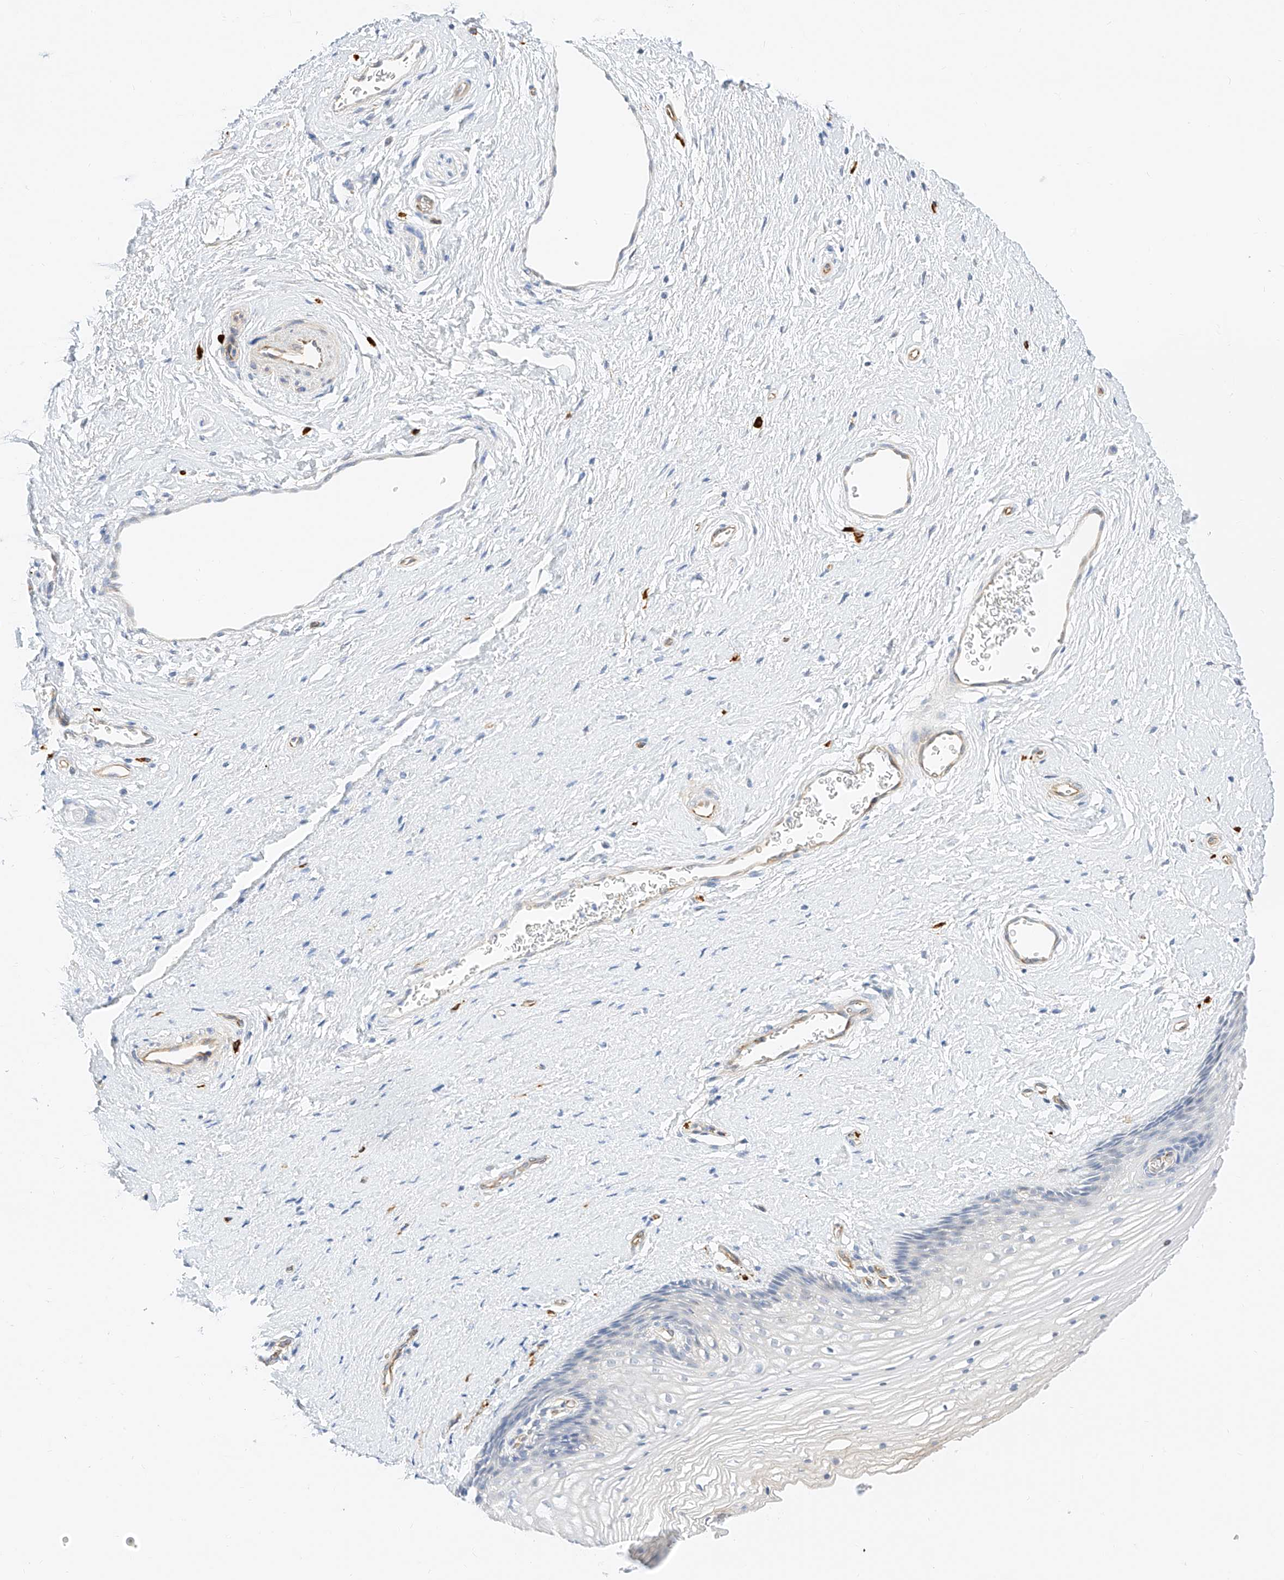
{"staining": {"intensity": "negative", "quantity": "none", "location": "none"}, "tissue": "vagina", "cell_type": "Squamous epithelial cells", "image_type": "normal", "snomed": [{"axis": "morphology", "description": "Normal tissue, NOS"}, {"axis": "topography", "description": "Vagina"}], "caption": "Immunohistochemical staining of unremarkable human vagina shows no significant staining in squamous epithelial cells.", "gene": "CDCP2", "patient": {"sex": "female", "age": 46}}